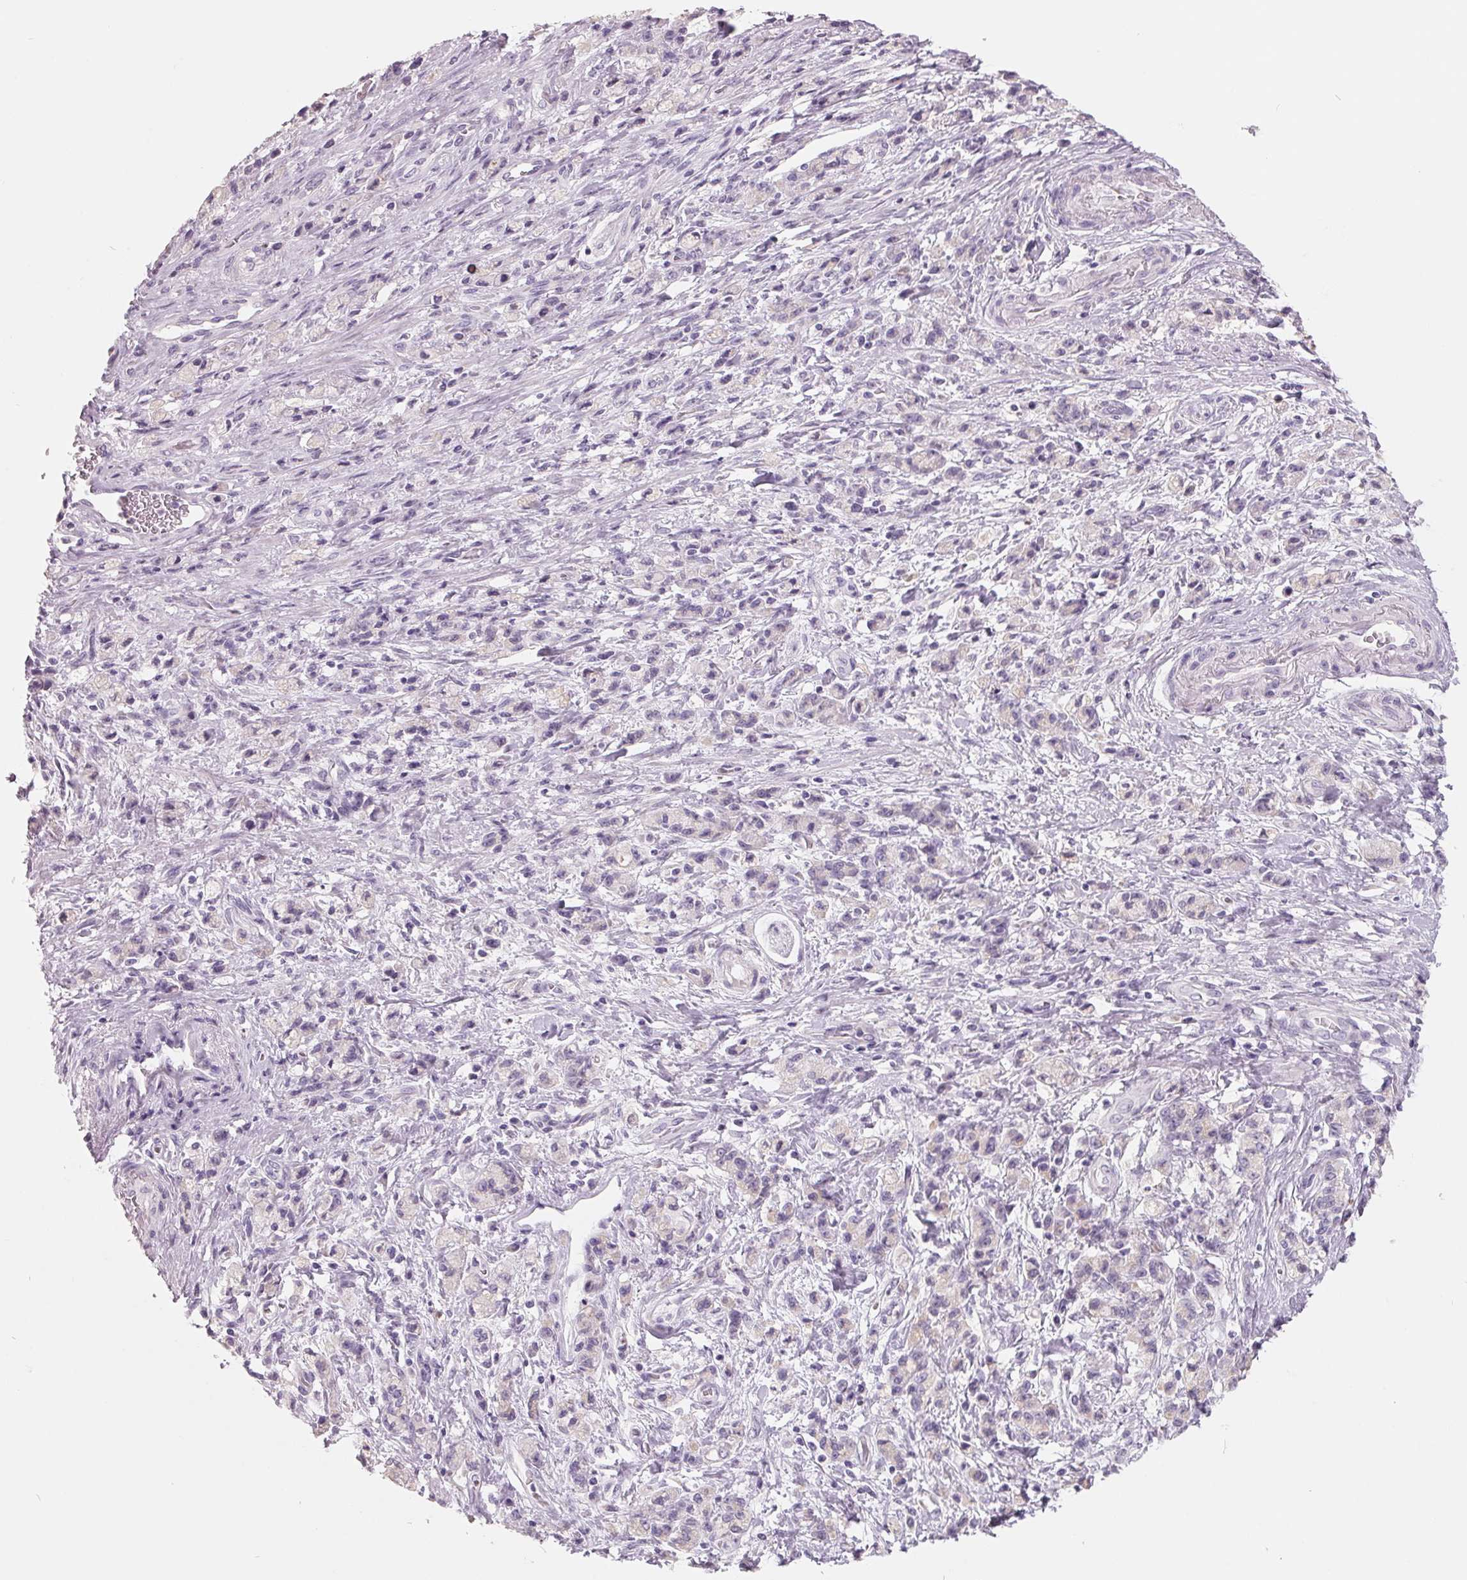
{"staining": {"intensity": "negative", "quantity": "none", "location": "none"}, "tissue": "stomach cancer", "cell_type": "Tumor cells", "image_type": "cancer", "snomed": [{"axis": "morphology", "description": "Adenocarcinoma, NOS"}, {"axis": "topography", "description": "Stomach"}], "caption": "Immunohistochemical staining of stomach cancer (adenocarcinoma) demonstrates no significant positivity in tumor cells.", "gene": "FTCD", "patient": {"sex": "male", "age": 77}}